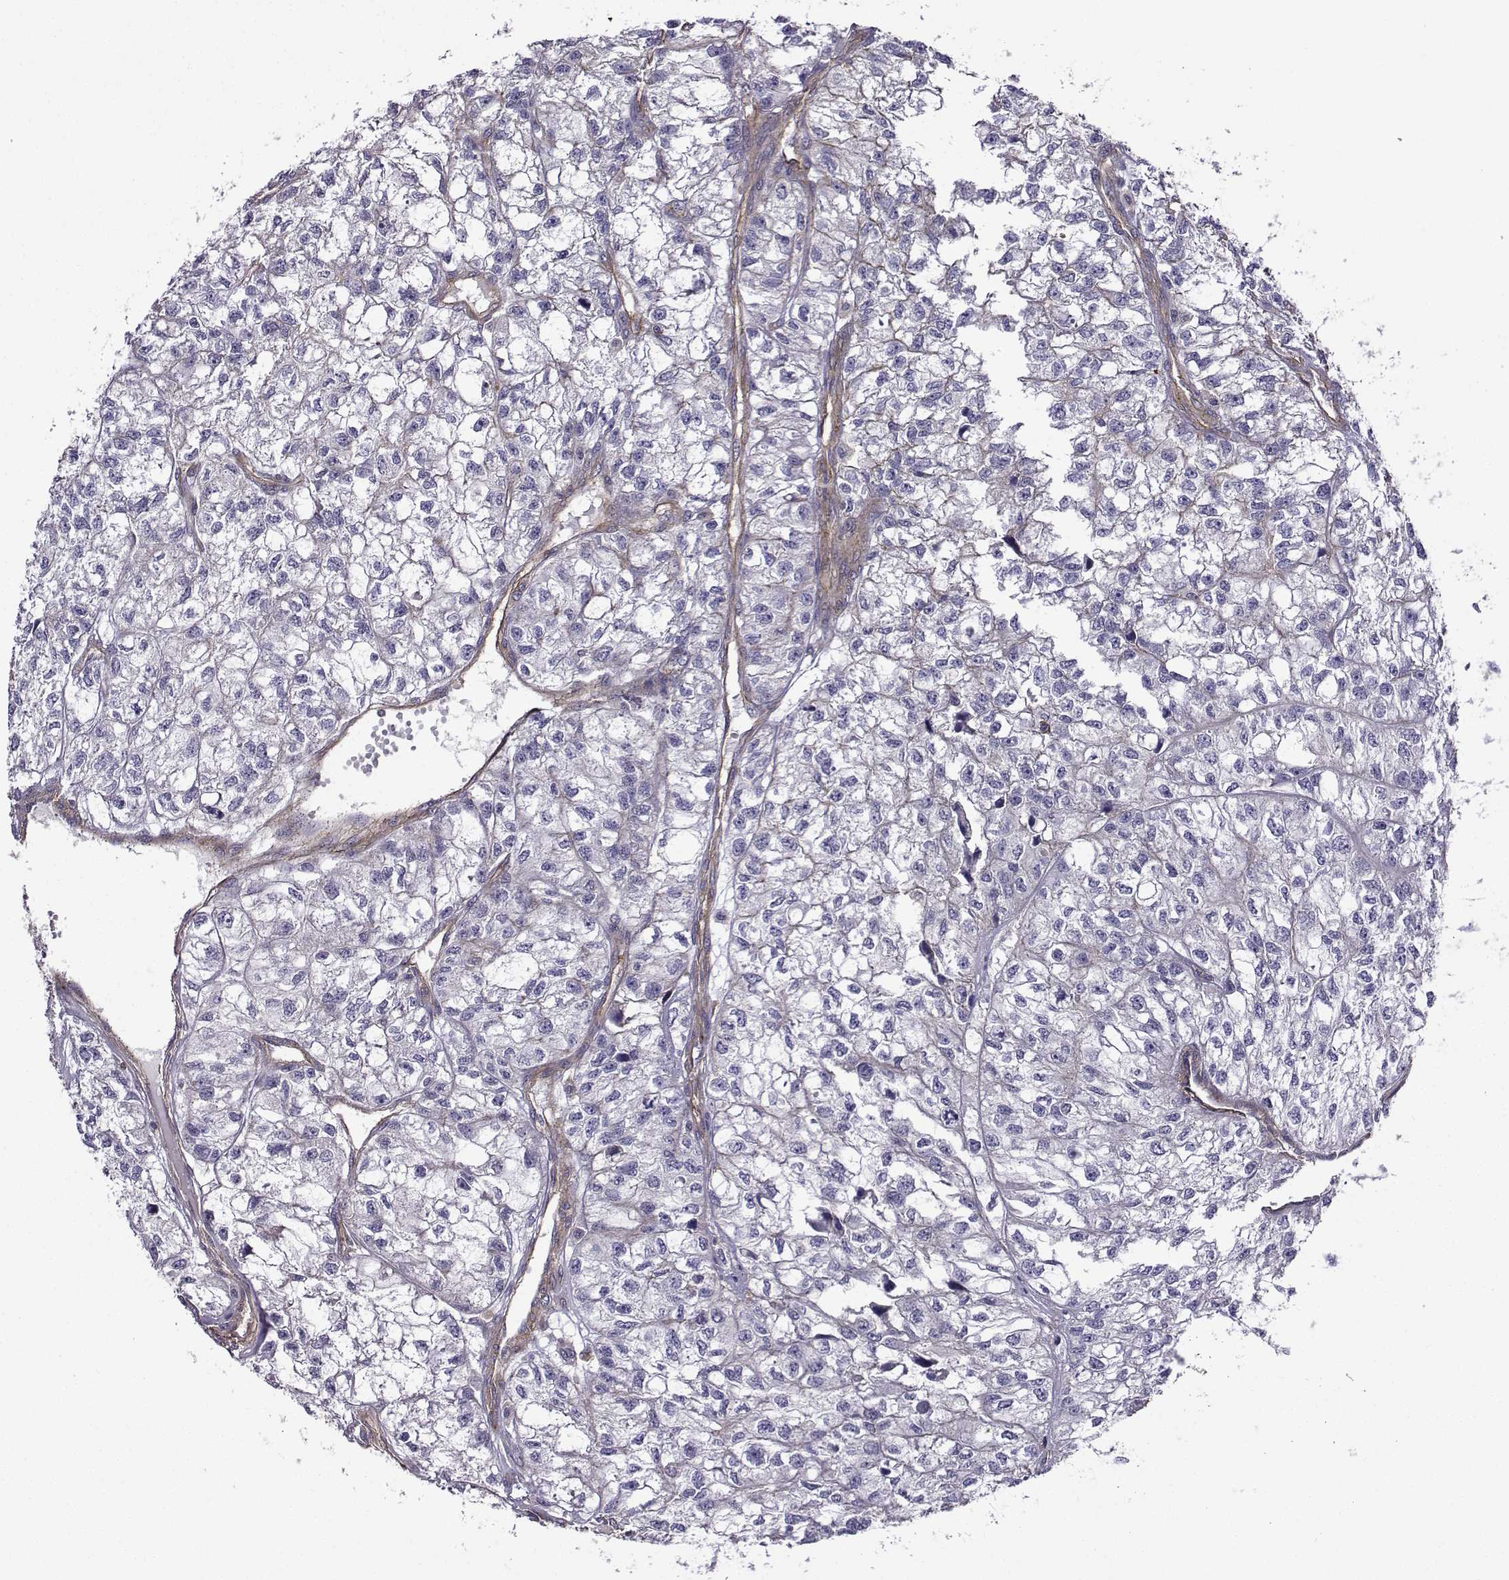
{"staining": {"intensity": "negative", "quantity": "none", "location": "none"}, "tissue": "renal cancer", "cell_type": "Tumor cells", "image_type": "cancer", "snomed": [{"axis": "morphology", "description": "Adenocarcinoma, NOS"}, {"axis": "topography", "description": "Kidney"}], "caption": "DAB (3,3'-diaminobenzidine) immunohistochemical staining of human renal cancer exhibits no significant expression in tumor cells.", "gene": "ITGB8", "patient": {"sex": "male", "age": 56}}